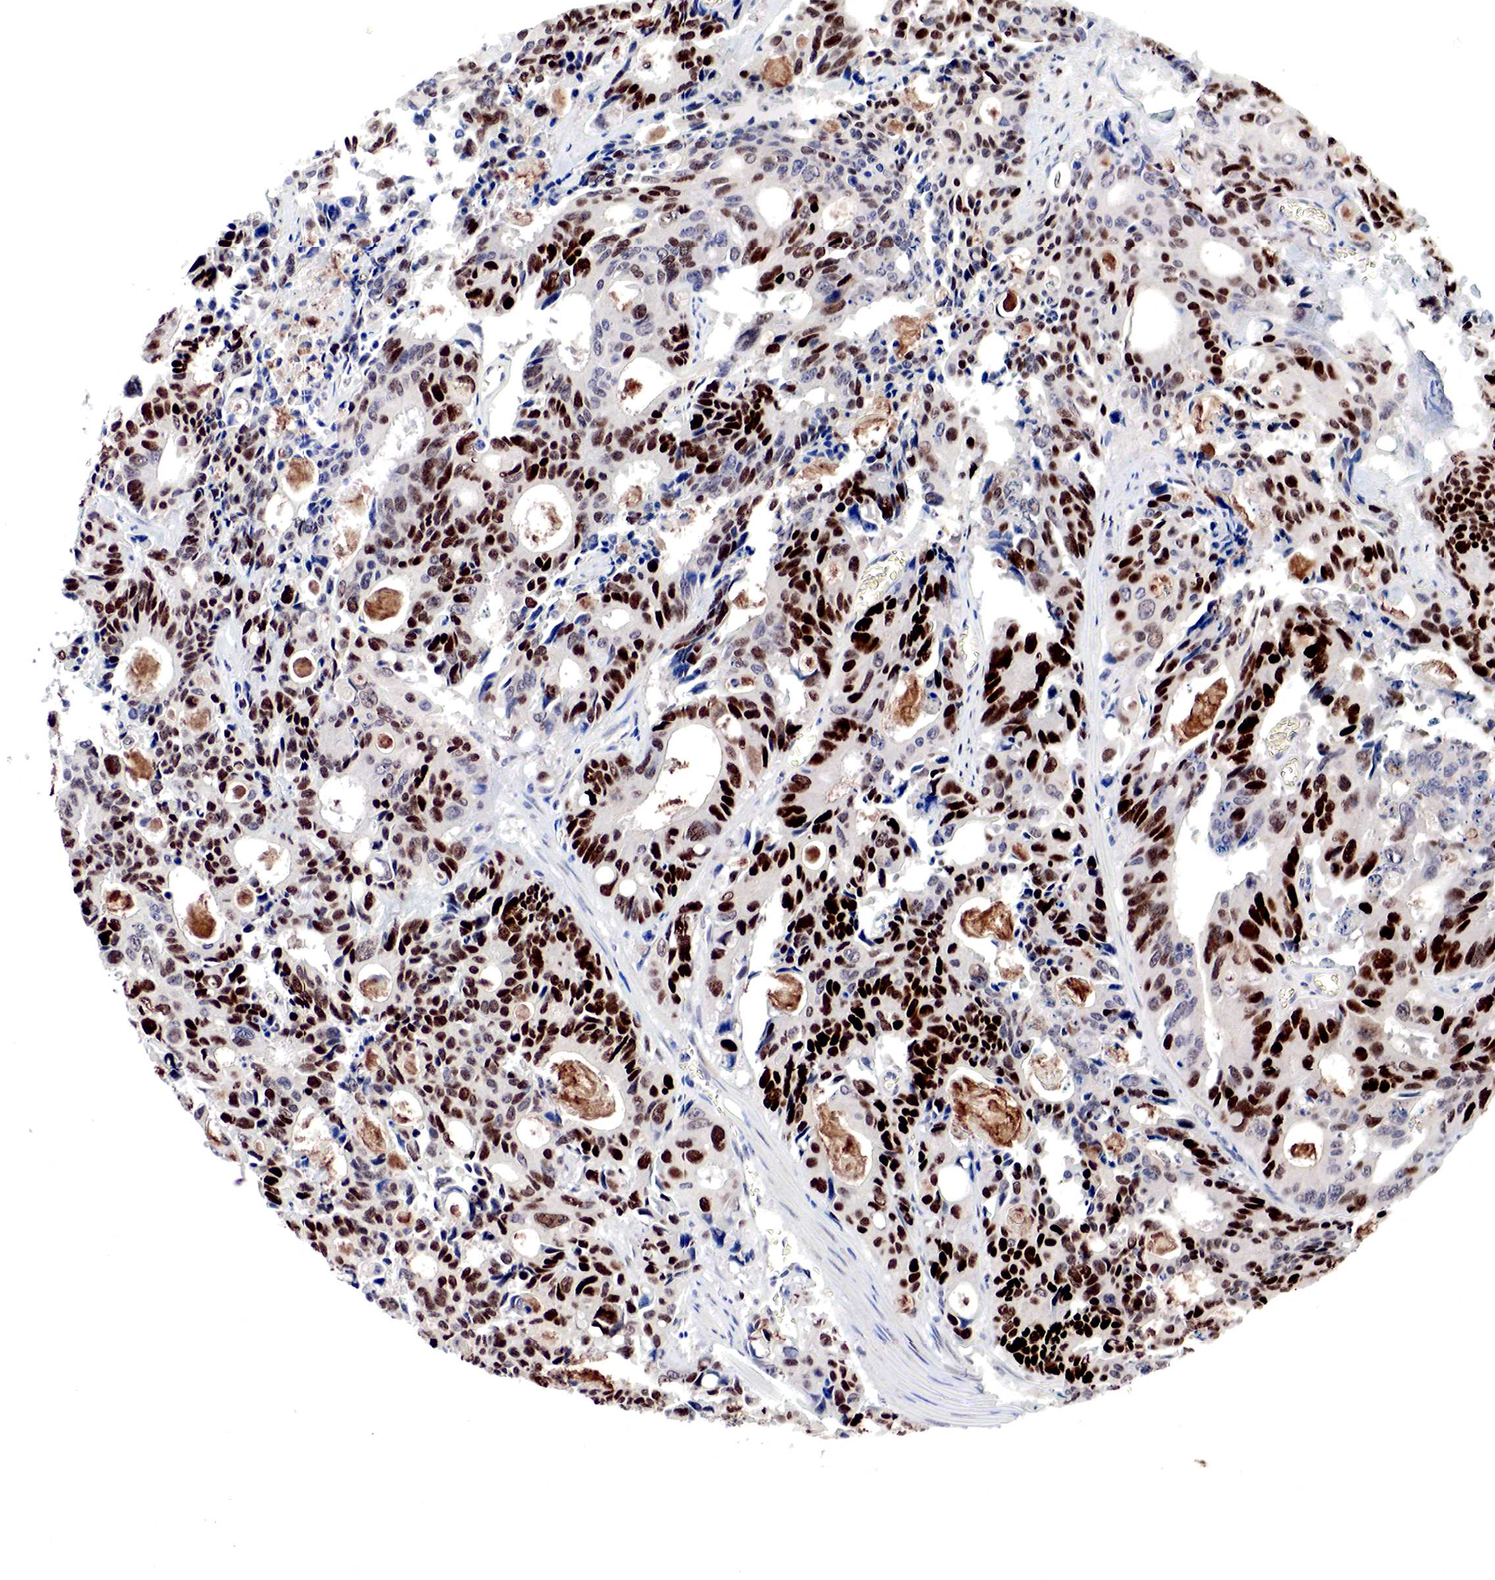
{"staining": {"intensity": "strong", "quantity": ">75%", "location": "nuclear"}, "tissue": "colorectal cancer", "cell_type": "Tumor cells", "image_type": "cancer", "snomed": [{"axis": "morphology", "description": "Adenocarcinoma, NOS"}, {"axis": "topography", "description": "Rectum"}], "caption": "IHC staining of colorectal cancer, which reveals high levels of strong nuclear staining in approximately >75% of tumor cells indicating strong nuclear protein positivity. The staining was performed using DAB (3,3'-diaminobenzidine) (brown) for protein detection and nuclei were counterstained in hematoxylin (blue).", "gene": "DACH2", "patient": {"sex": "male", "age": 76}}